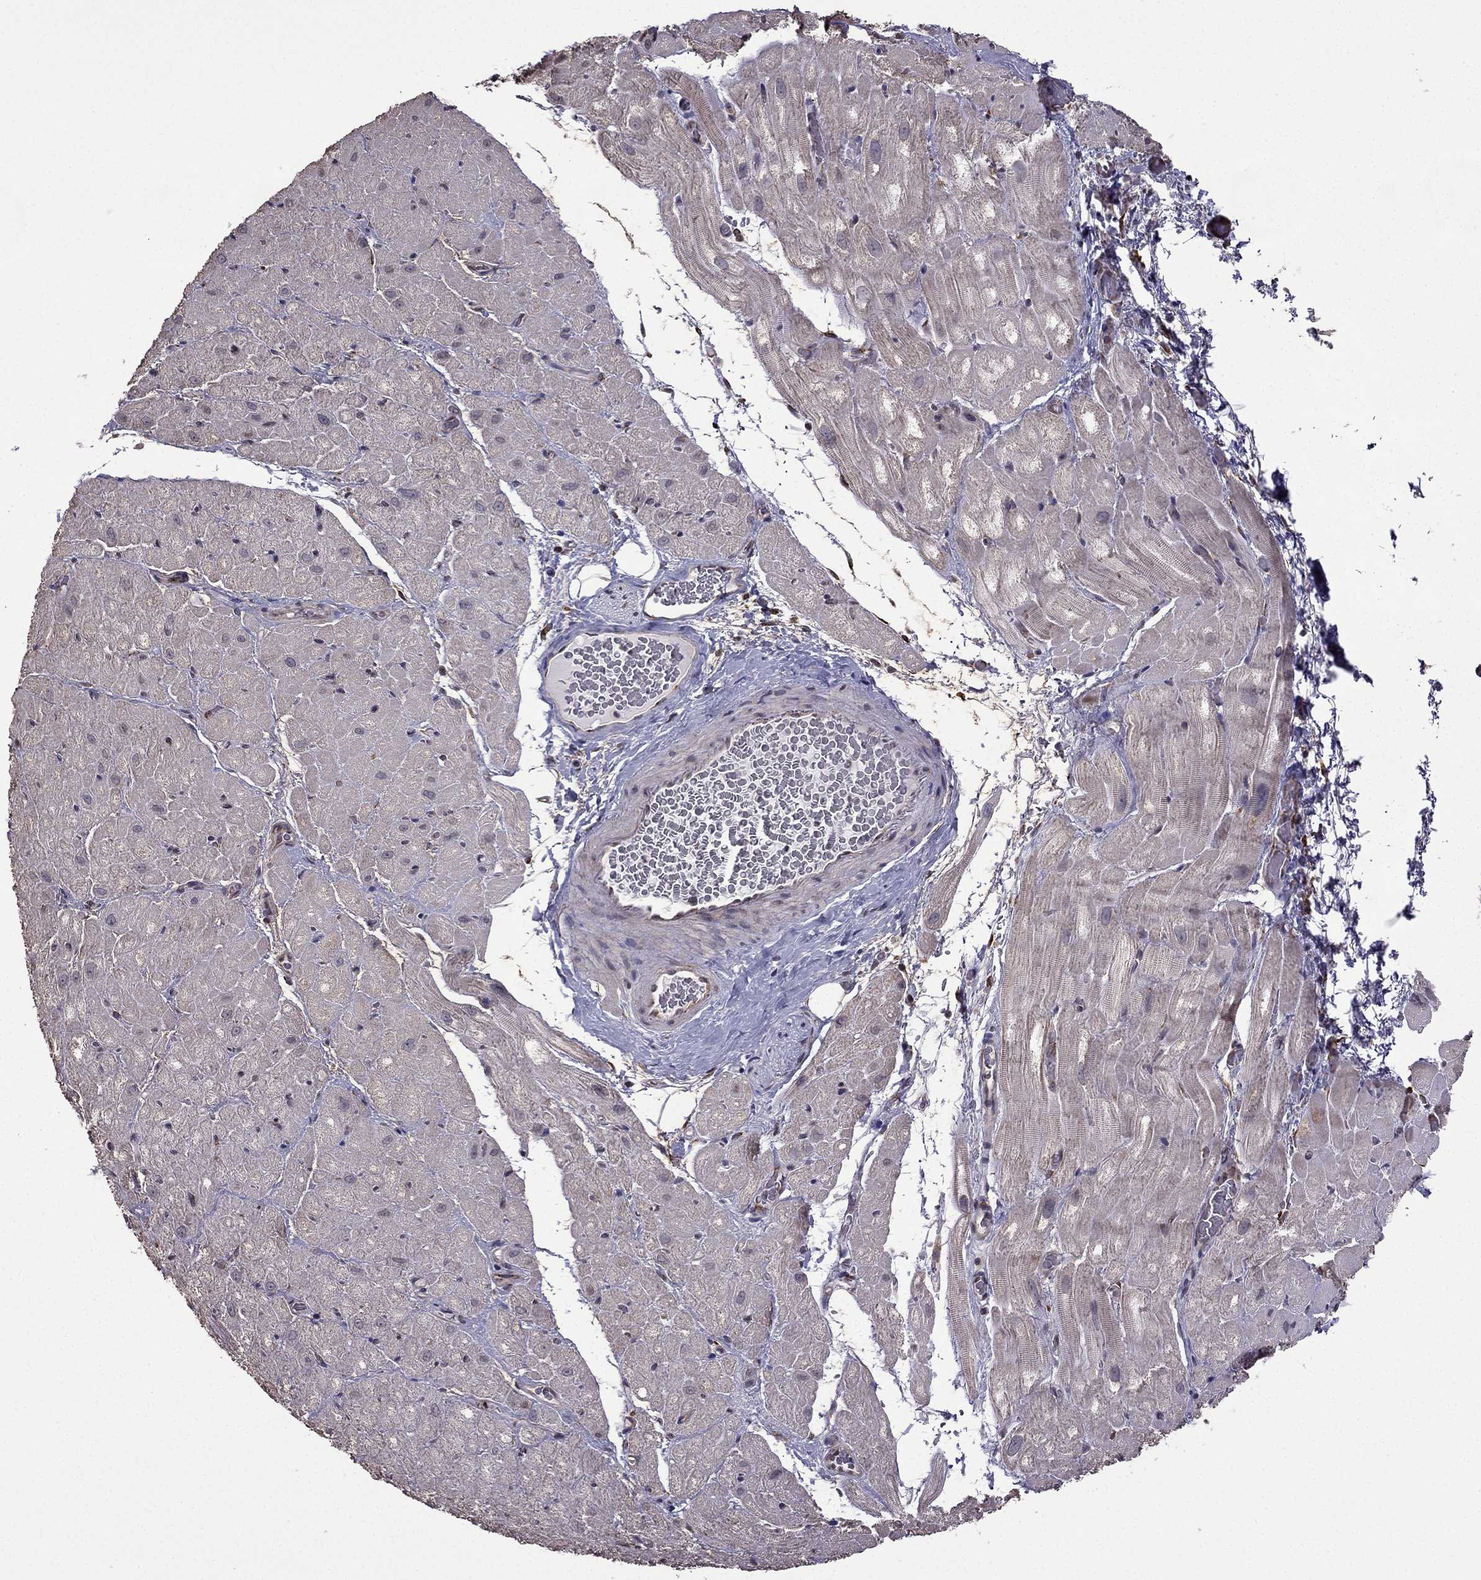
{"staining": {"intensity": "negative", "quantity": "none", "location": "none"}, "tissue": "heart muscle", "cell_type": "Cardiomyocytes", "image_type": "normal", "snomed": [{"axis": "morphology", "description": "Normal tissue, NOS"}, {"axis": "topography", "description": "Heart"}], "caption": "Immunohistochemistry of normal heart muscle shows no expression in cardiomyocytes.", "gene": "IKBIP", "patient": {"sex": "male", "age": 61}}